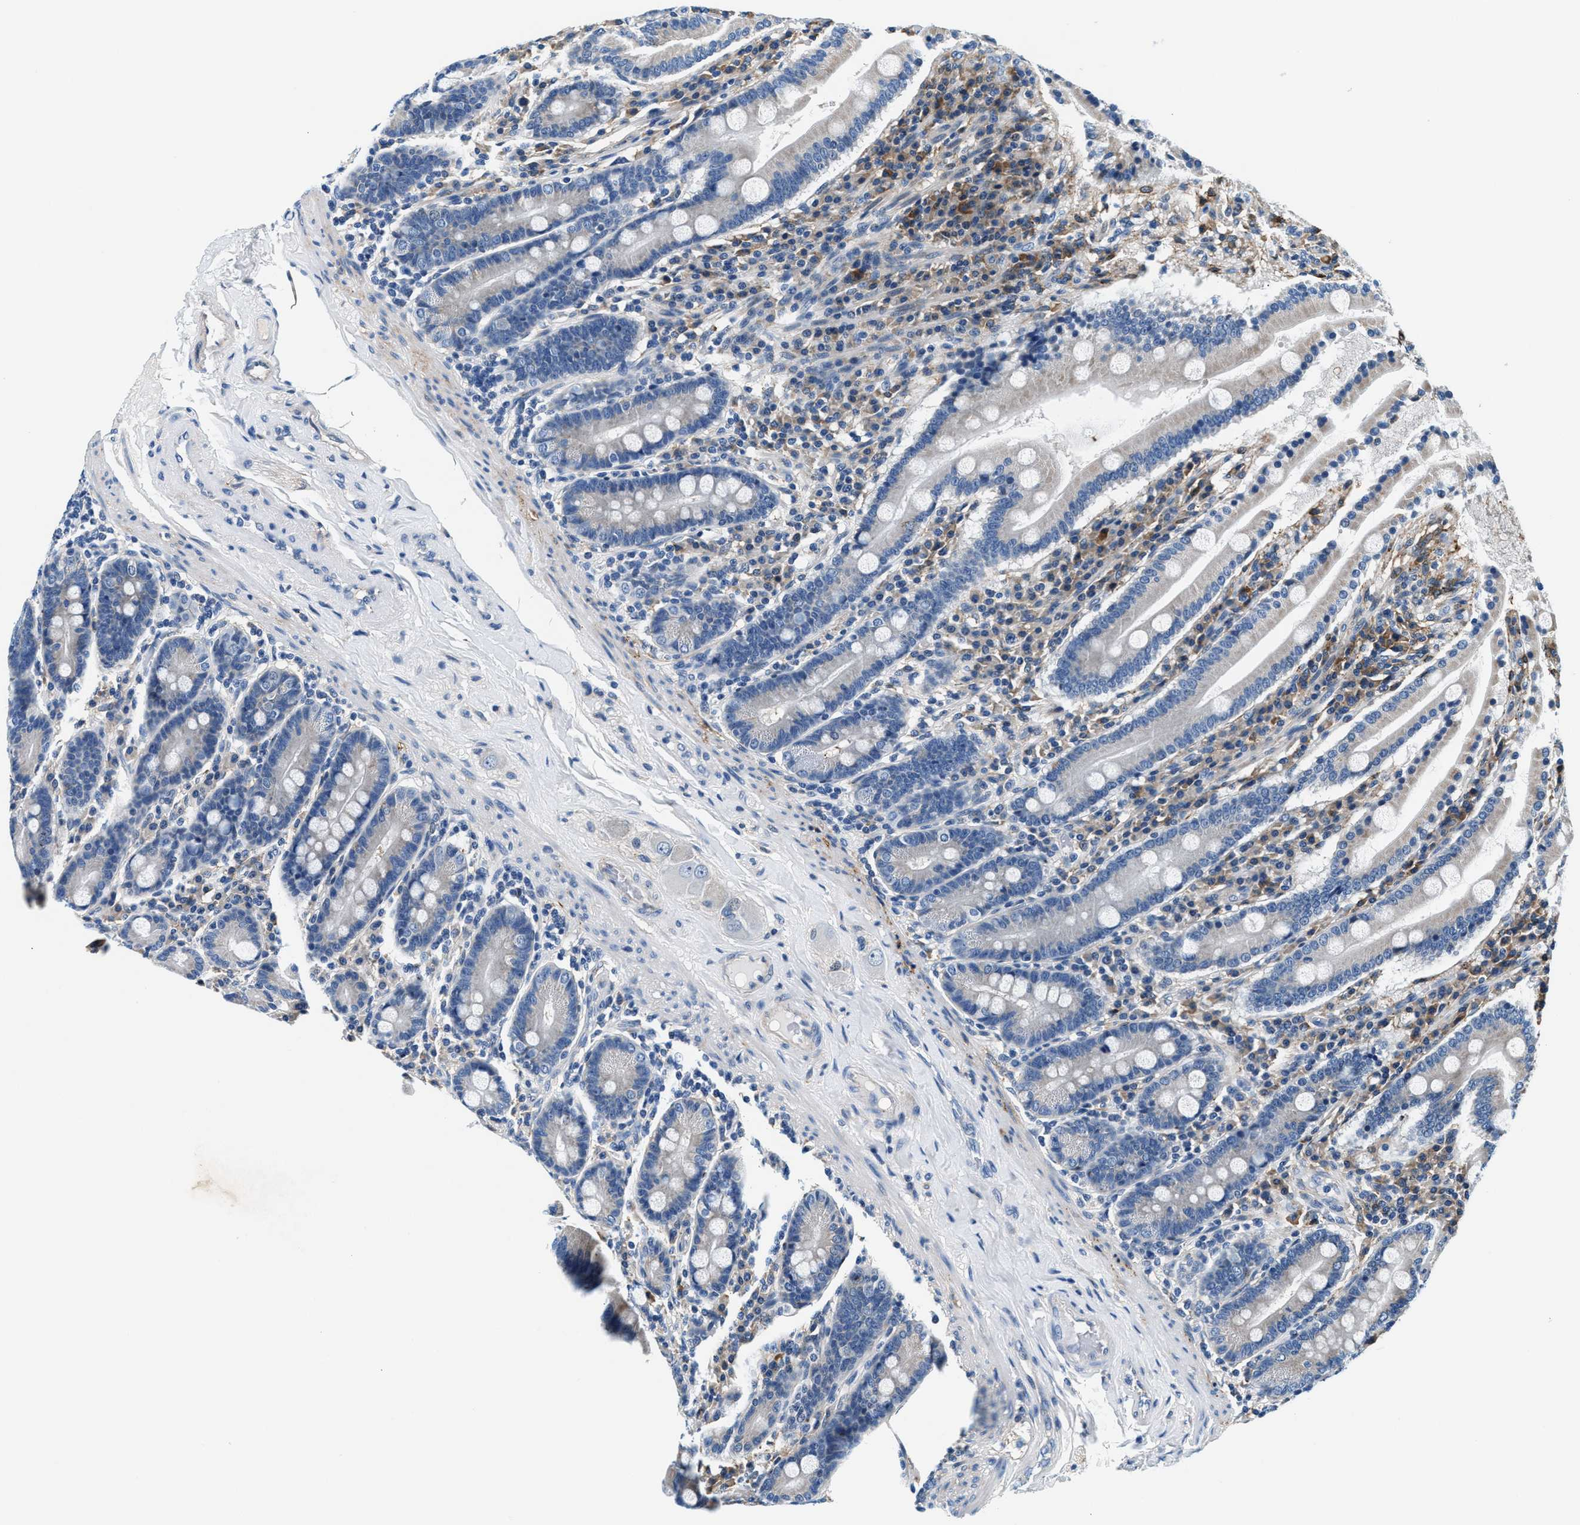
{"staining": {"intensity": "weak", "quantity": "<25%", "location": "cytoplasmic/membranous"}, "tissue": "duodenum", "cell_type": "Glandular cells", "image_type": "normal", "snomed": [{"axis": "morphology", "description": "Normal tissue, NOS"}, {"axis": "topography", "description": "Duodenum"}], "caption": "Immunohistochemical staining of benign duodenum displays no significant staining in glandular cells.", "gene": "SLFN11", "patient": {"sex": "male", "age": 50}}